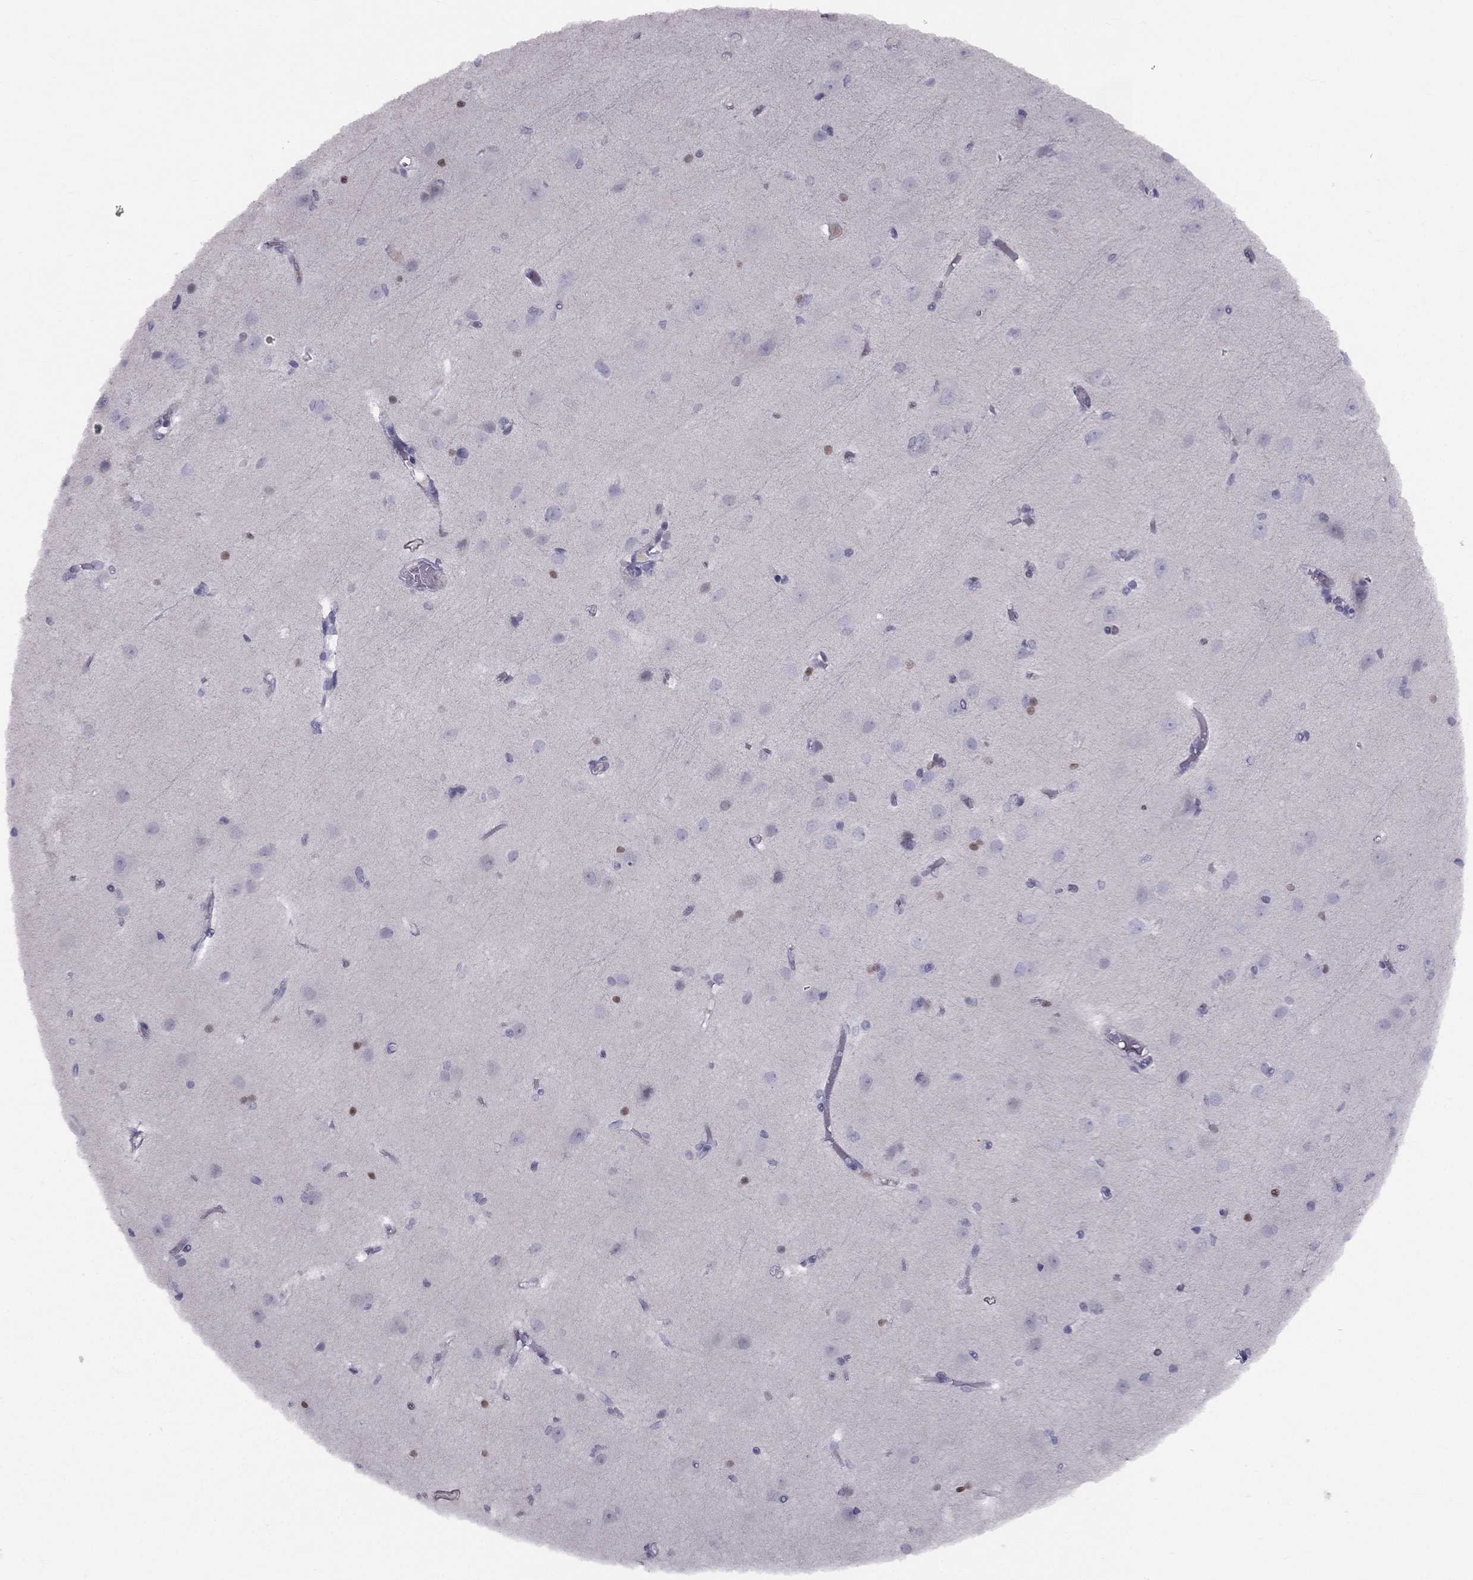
{"staining": {"intensity": "negative", "quantity": "none", "location": "none"}, "tissue": "cerebral cortex", "cell_type": "Endothelial cells", "image_type": "normal", "snomed": [{"axis": "morphology", "description": "Normal tissue, NOS"}, {"axis": "topography", "description": "Cerebral cortex"}], "caption": "Immunohistochemistry (IHC) histopathology image of benign cerebral cortex: cerebral cortex stained with DAB (3,3'-diaminobenzidine) demonstrates no significant protein expression in endothelial cells. Nuclei are stained in blue.", "gene": "TRPS1", "patient": {"sex": "male", "age": 37}}